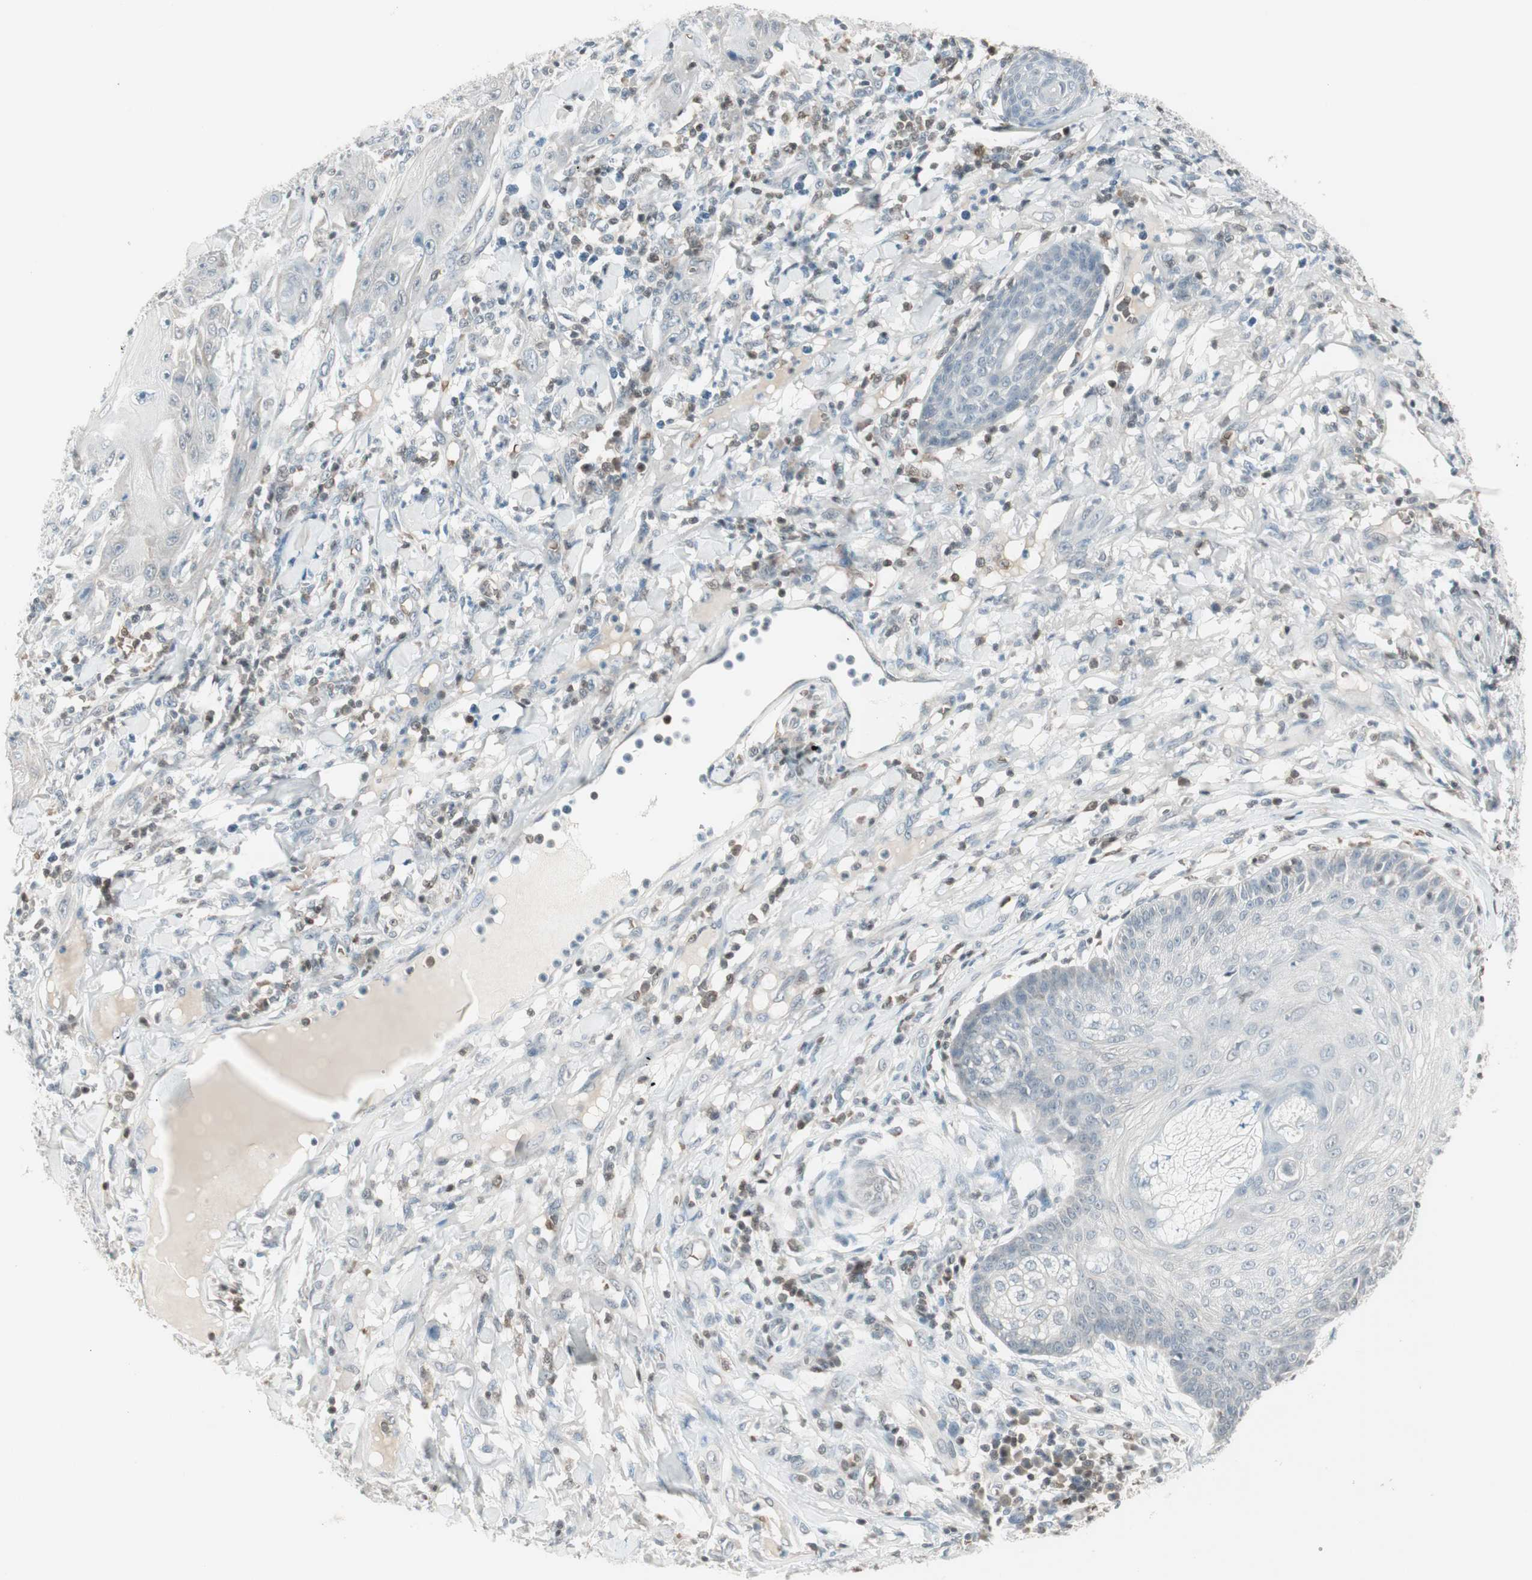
{"staining": {"intensity": "negative", "quantity": "none", "location": "none"}, "tissue": "skin cancer", "cell_type": "Tumor cells", "image_type": "cancer", "snomed": [{"axis": "morphology", "description": "Squamous cell carcinoma, NOS"}, {"axis": "topography", "description": "Skin"}], "caption": "The IHC histopathology image has no significant positivity in tumor cells of skin cancer (squamous cell carcinoma) tissue.", "gene": "MAP4K1", "patient": {"sex": "female", "age": 78}}